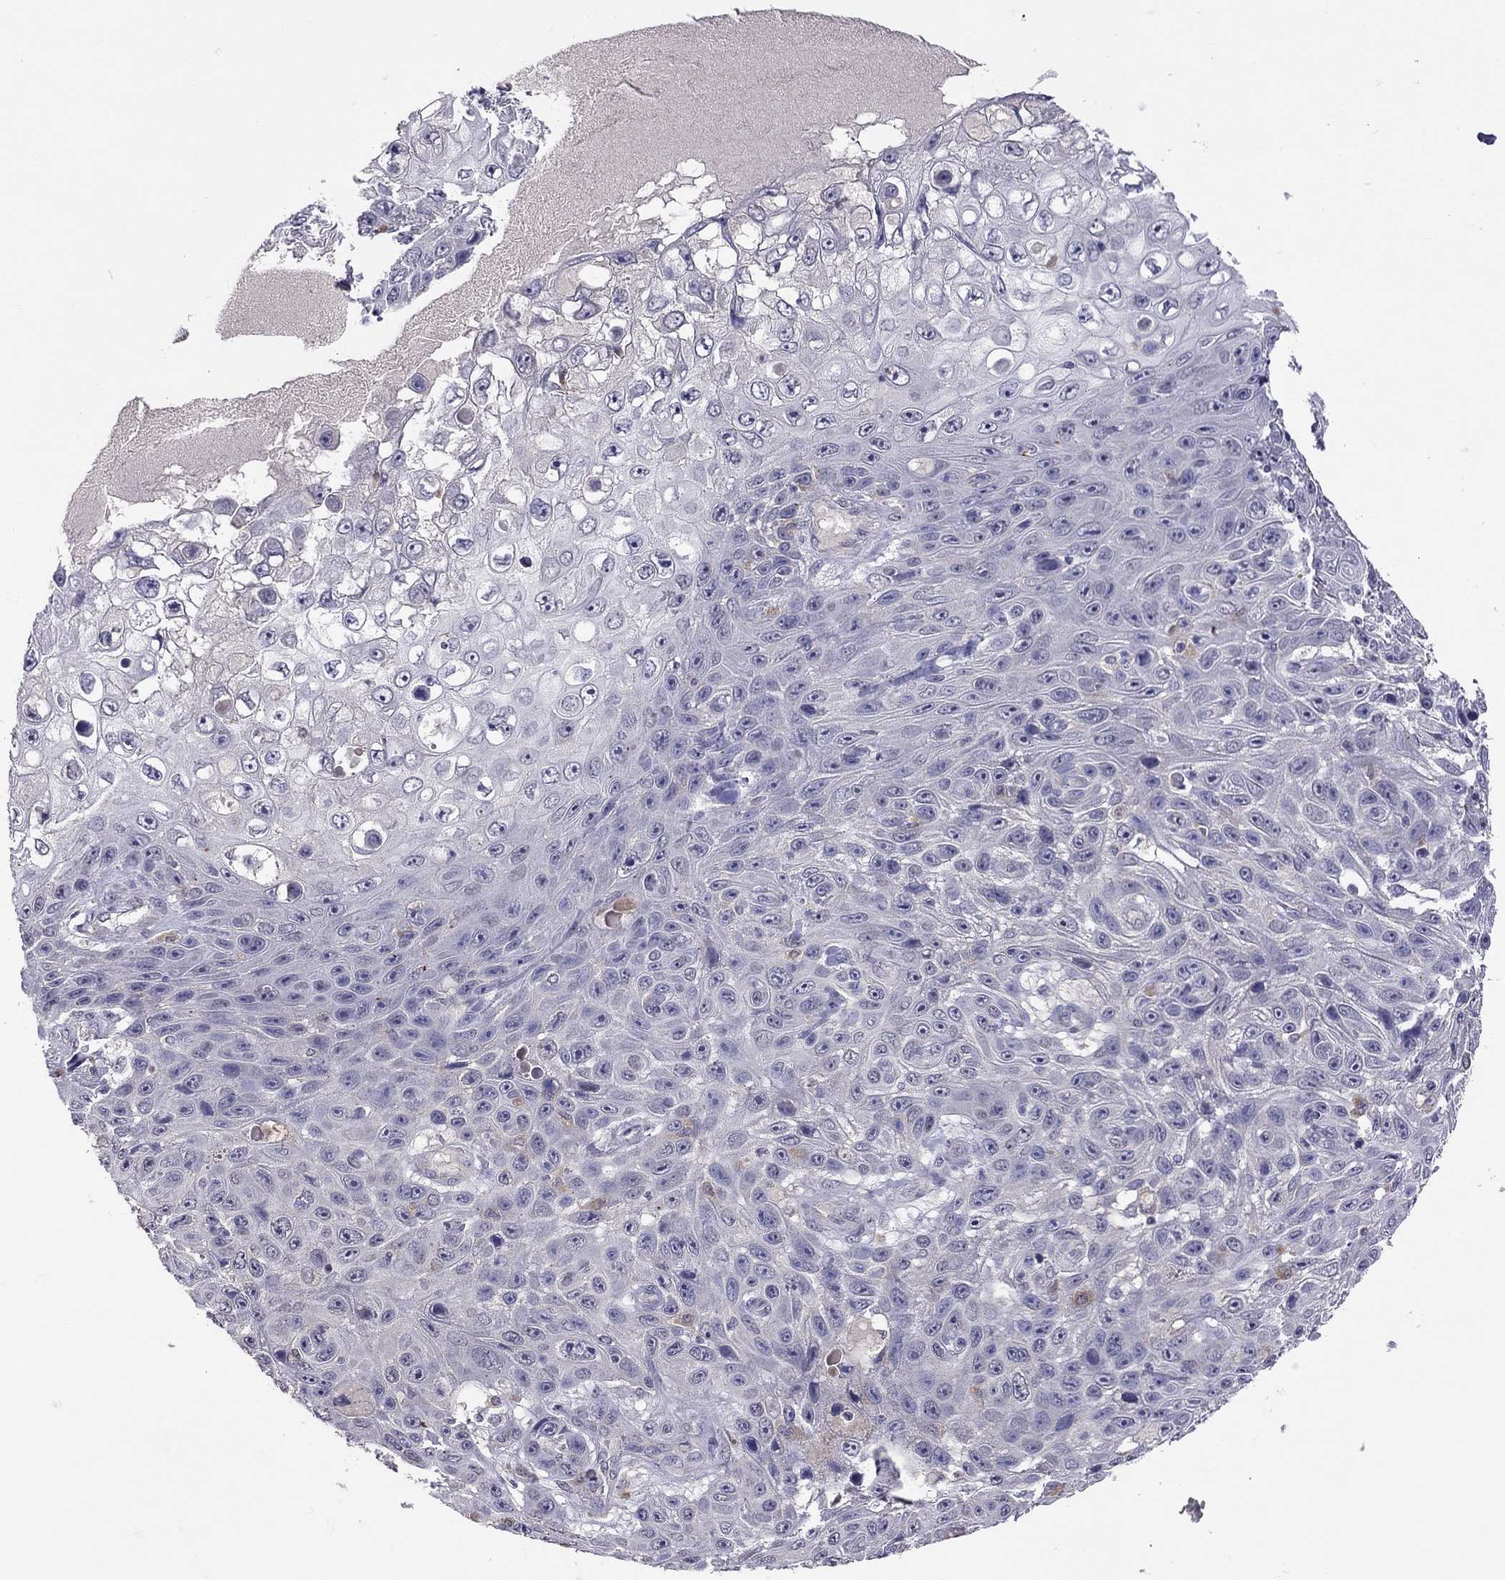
{"staining": {"intensity": "negative", "quantity": "none", "location": "none"}, "tissue": "skin cancer", "cell_type": "Tumor cells", "image_type": "cancer", "snomed": [{"axis": "morphology", "description": "Squamous cell carcinoma, NOS"}, {"axis": "topography", "description": "Skin"}], "caption": "A high-resolution image shows immunohistochemistry (IHC) staining of skin cancer, which displays no significant positivity in tumor cells.", "gene": "RTP5", "patient": {"sex": "male", "age": 82}}